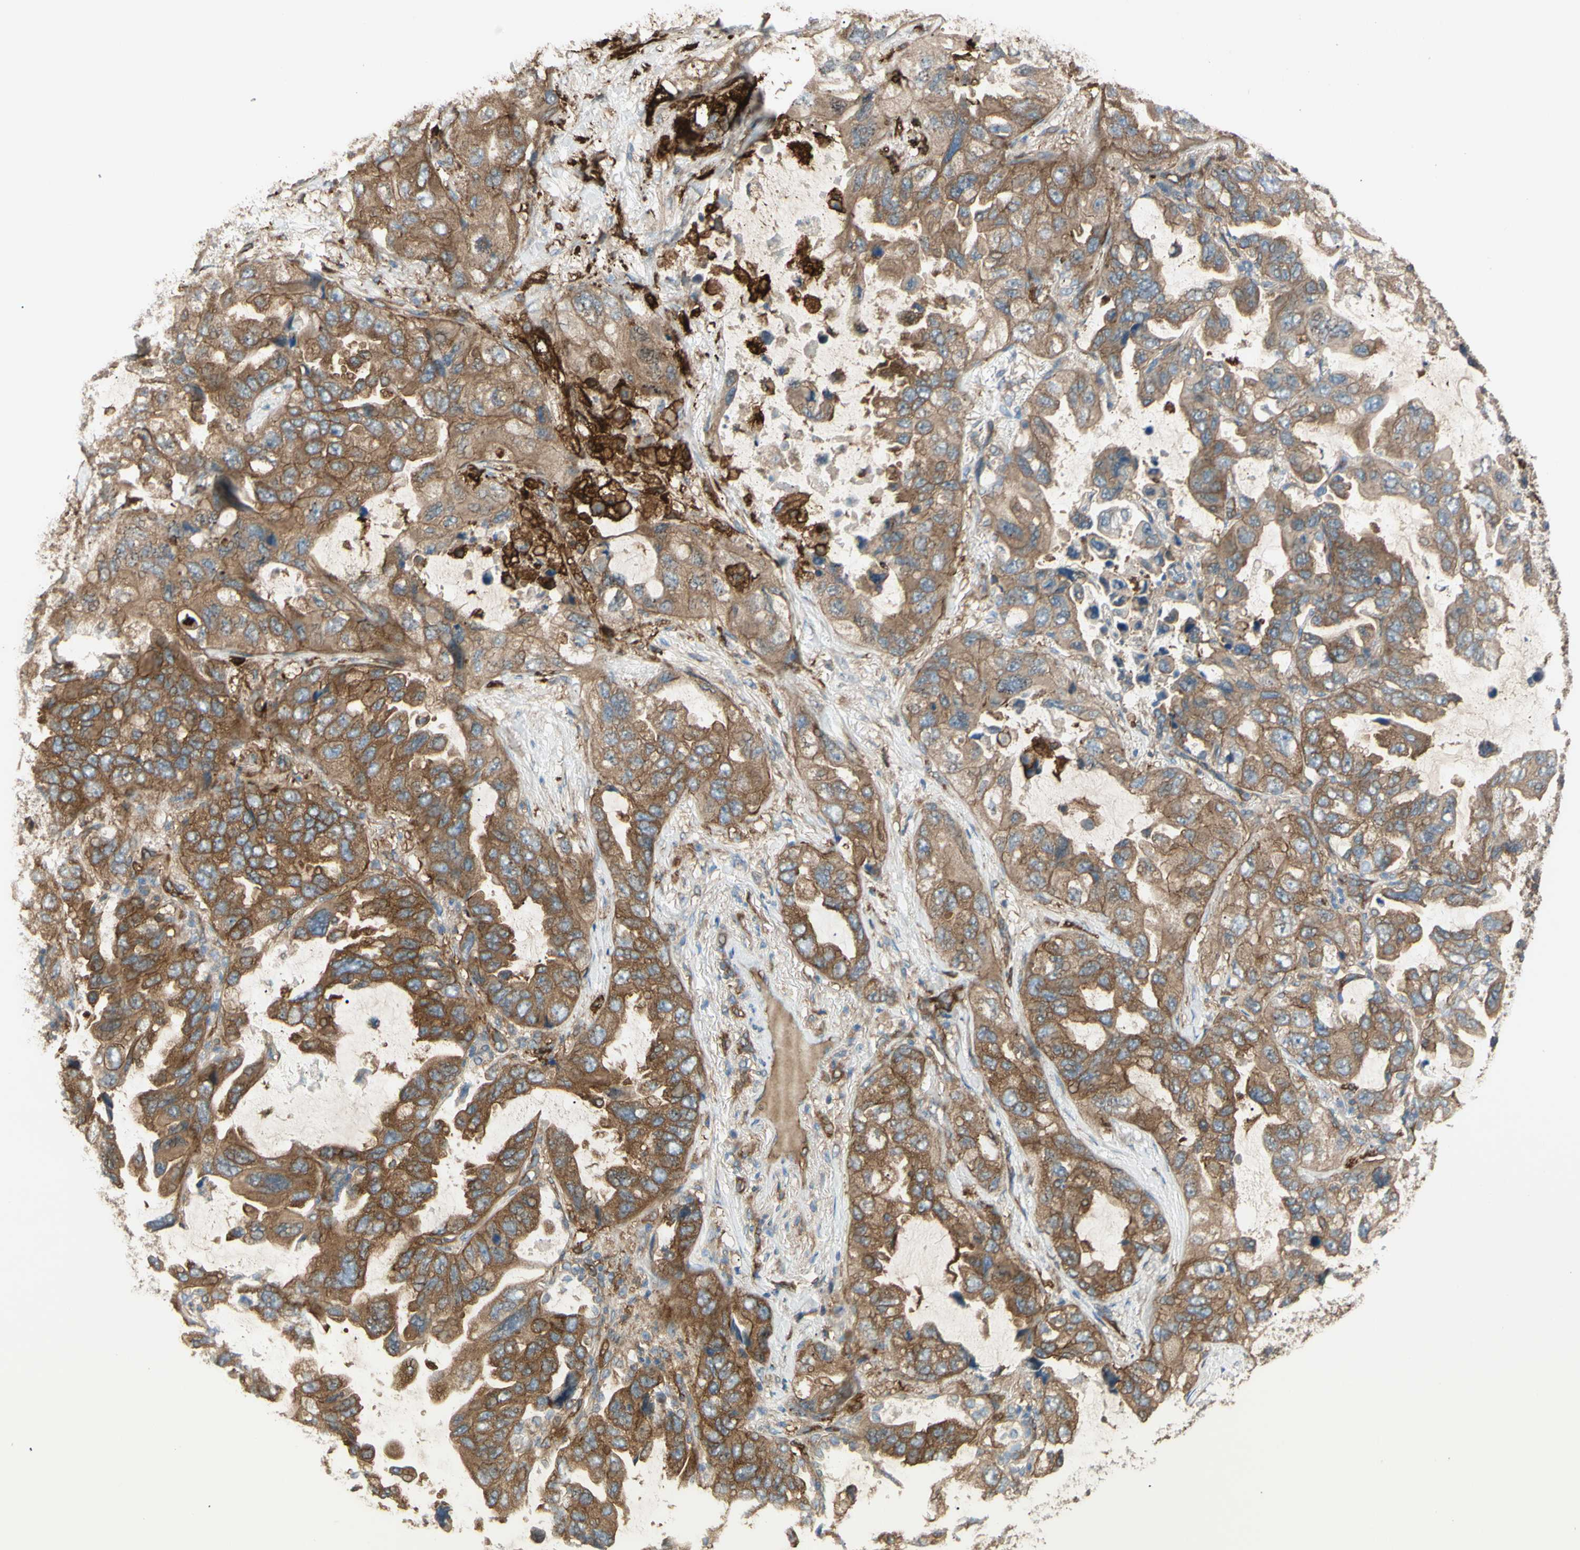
{"staining": {"intensity": "moderate", "quantity": ">75%", "location": "cytoplasmic/membranous"}, "tissue": "lung cancer", "cell_type": "Tumor cells", "image_type": "cancer", "snomed": [{"axis": "morphology", "description": "Squamous cell carcinoma, NOS"}, {"axis": "topography", "description": "Lung"}], "caption": "Lung cancer (squamous cell carcinoma) was stained to show a protein in brown. There is medium levels of moderate cytoplasmic/membranous positivity in about >75% of tumor cells.", "gene": "PTPN12", "patient": {"sex": "female", "age": 73}}